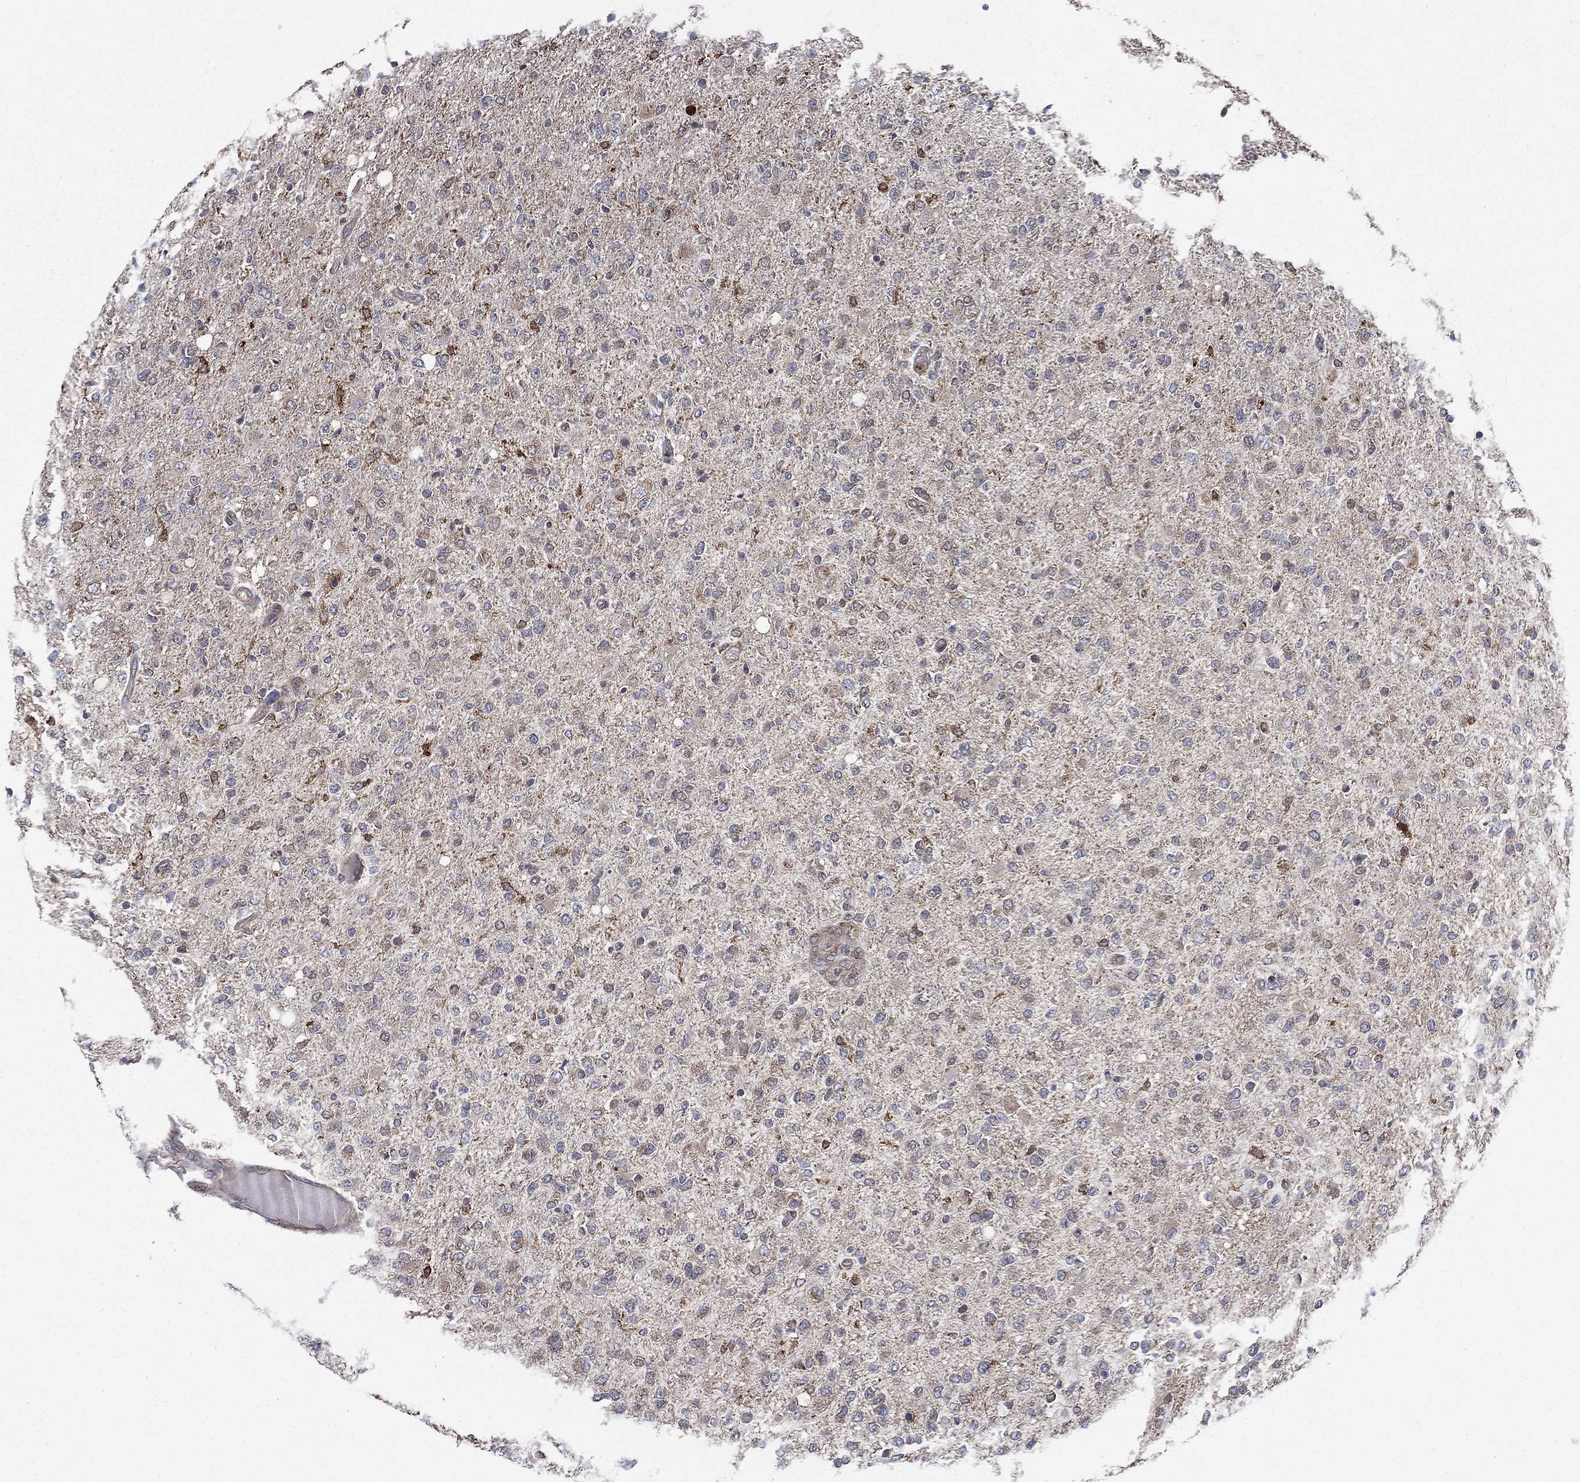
{"staining": {"intensity": "negative", "quantity": "none", "location": "none"}, "tissue": "glioma", "cell_type": "Tumor cells", "image_type": "cancer", "snomed": [{"axis": "morphology", "description": "Glioma, malignant, High grade"}, {"axis": "topography", "description": "Cerebral cortex"}], "caption": "This micrograph is of malignant high-grade glioma stained with immunohistochemistry to label a protein in brown with the nuclei are counter-stained blue. There is no expression in tumor cells.", "gene": "C2orf76", "patient": {"sex": "male", "age": 70}}